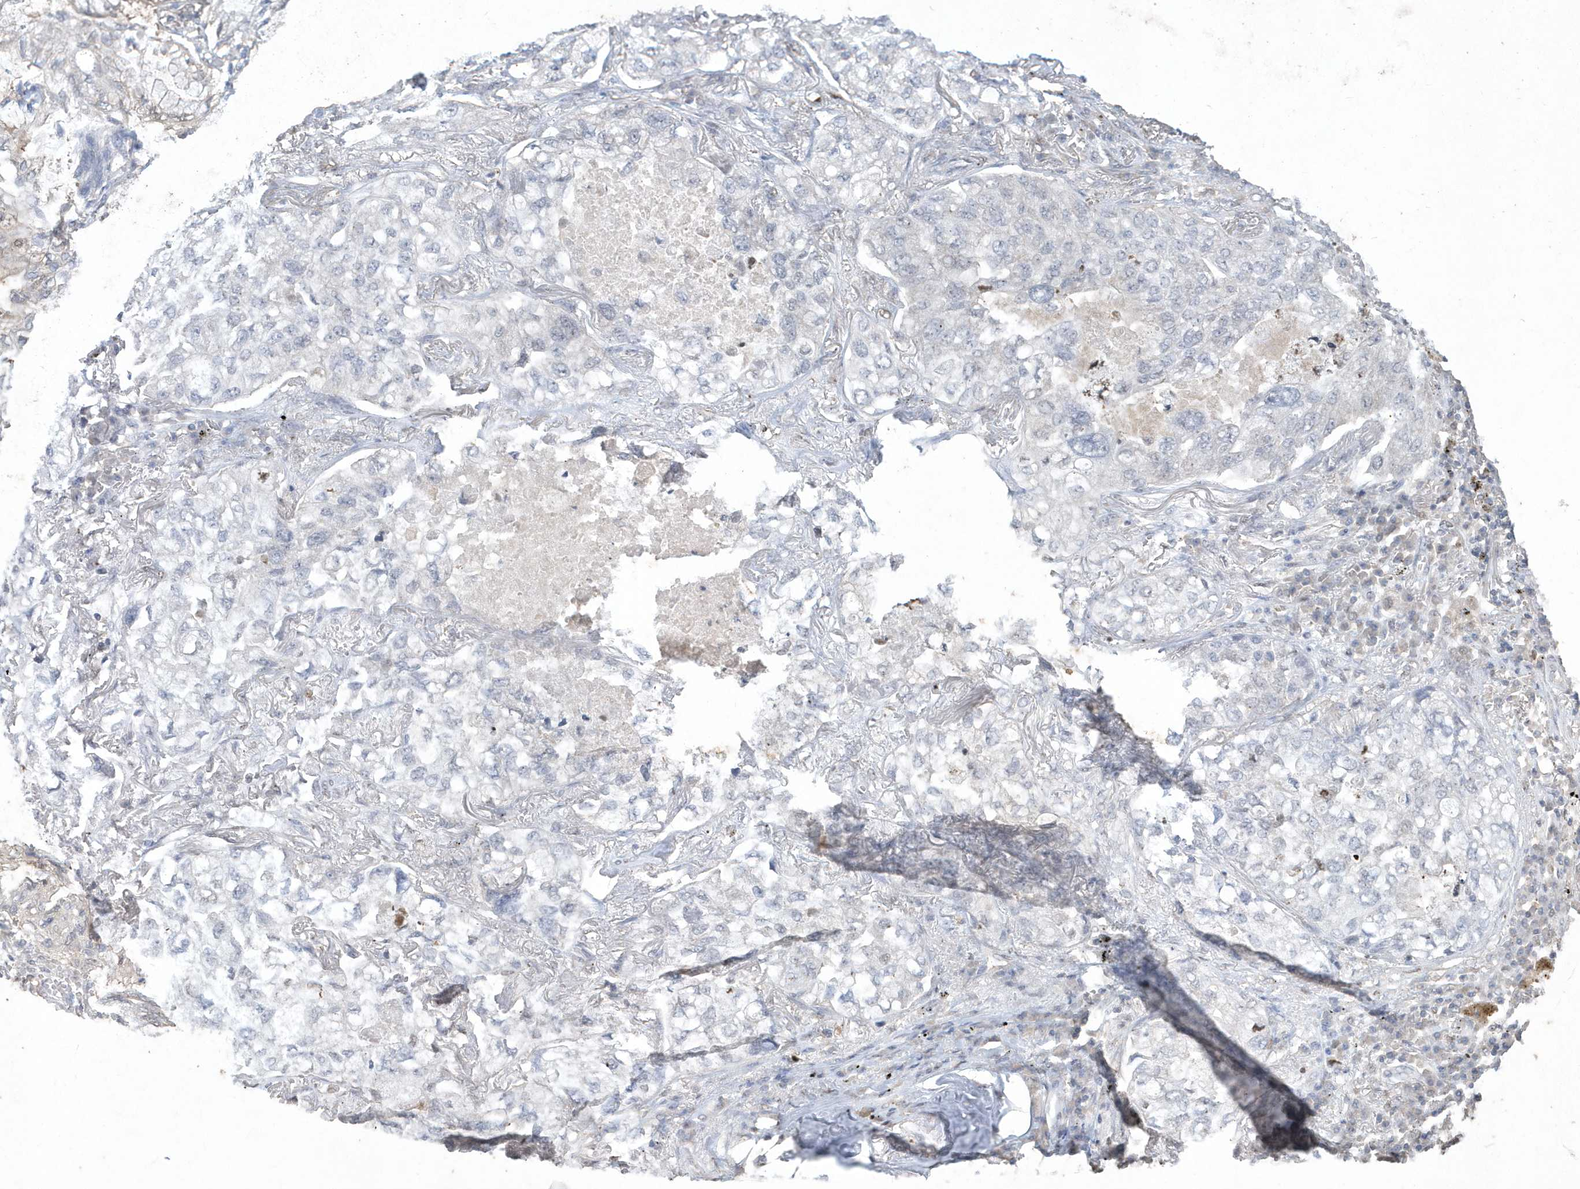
{"staining": {"intensity": "negative", "quantity": "none", "location": "none"}, "tissue": "lung cancer", "cell_type": "Tumor cells", "image_type": "cancer", "snomed": [{"axis": "morphology", "description": "Adenocarcinoma, NOS"}, {"axis": "topography", "description": "Lung"}], "caption": "Tumor cells show no significant protein expression in adenocarcinoma (lung). The staining was performed using DAB (3,3'-diaminobenzidine) to visualize the protein expression in brown, while the nuclei were stained in blue with hematoxylin (Magnification: 20x).", "gene": "AKR7A2", "patient": {"sex": "male", "age": 65}}